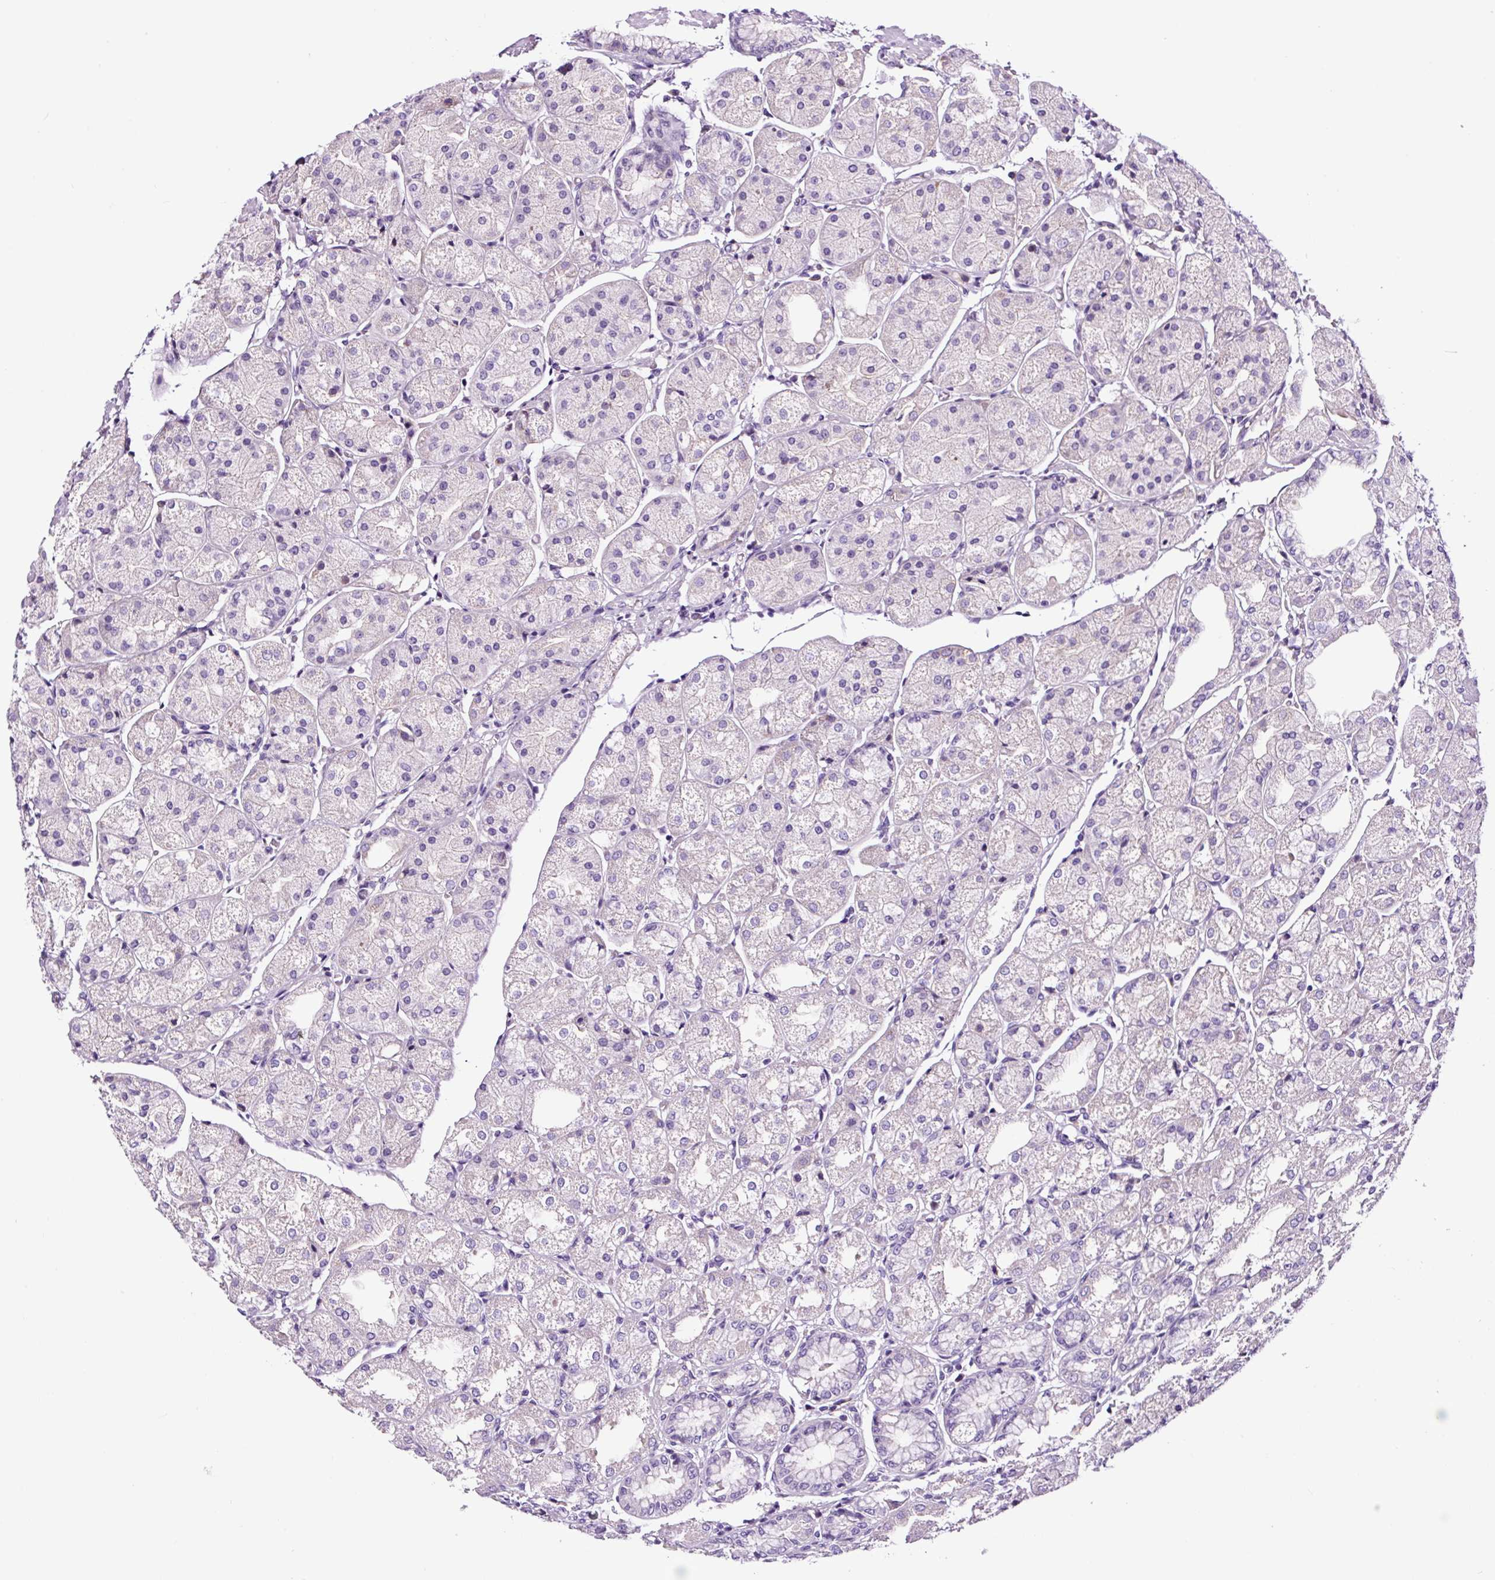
{"staining": {"intensity": "moderate", "quantity": "<25%", "location": "cytoplasmic/membranous"}, "tissue": "stomach", "cell_type": "Glandular cells", "image_type": "normal", "snomed": [{"axis": "morphology", "description": "Normal tissue, NOS"}, {"axis": "topography", "description": "Stomach, upper"}], "caption": "A high-resolution histopathology image shows IHC staining of benign stomach, which shows moderate cytoplasmic/membranous positivity in approximately <25% of glandular cells.", "gene": "FBXL7", "patient": {"sex": "male", "age": 72}}